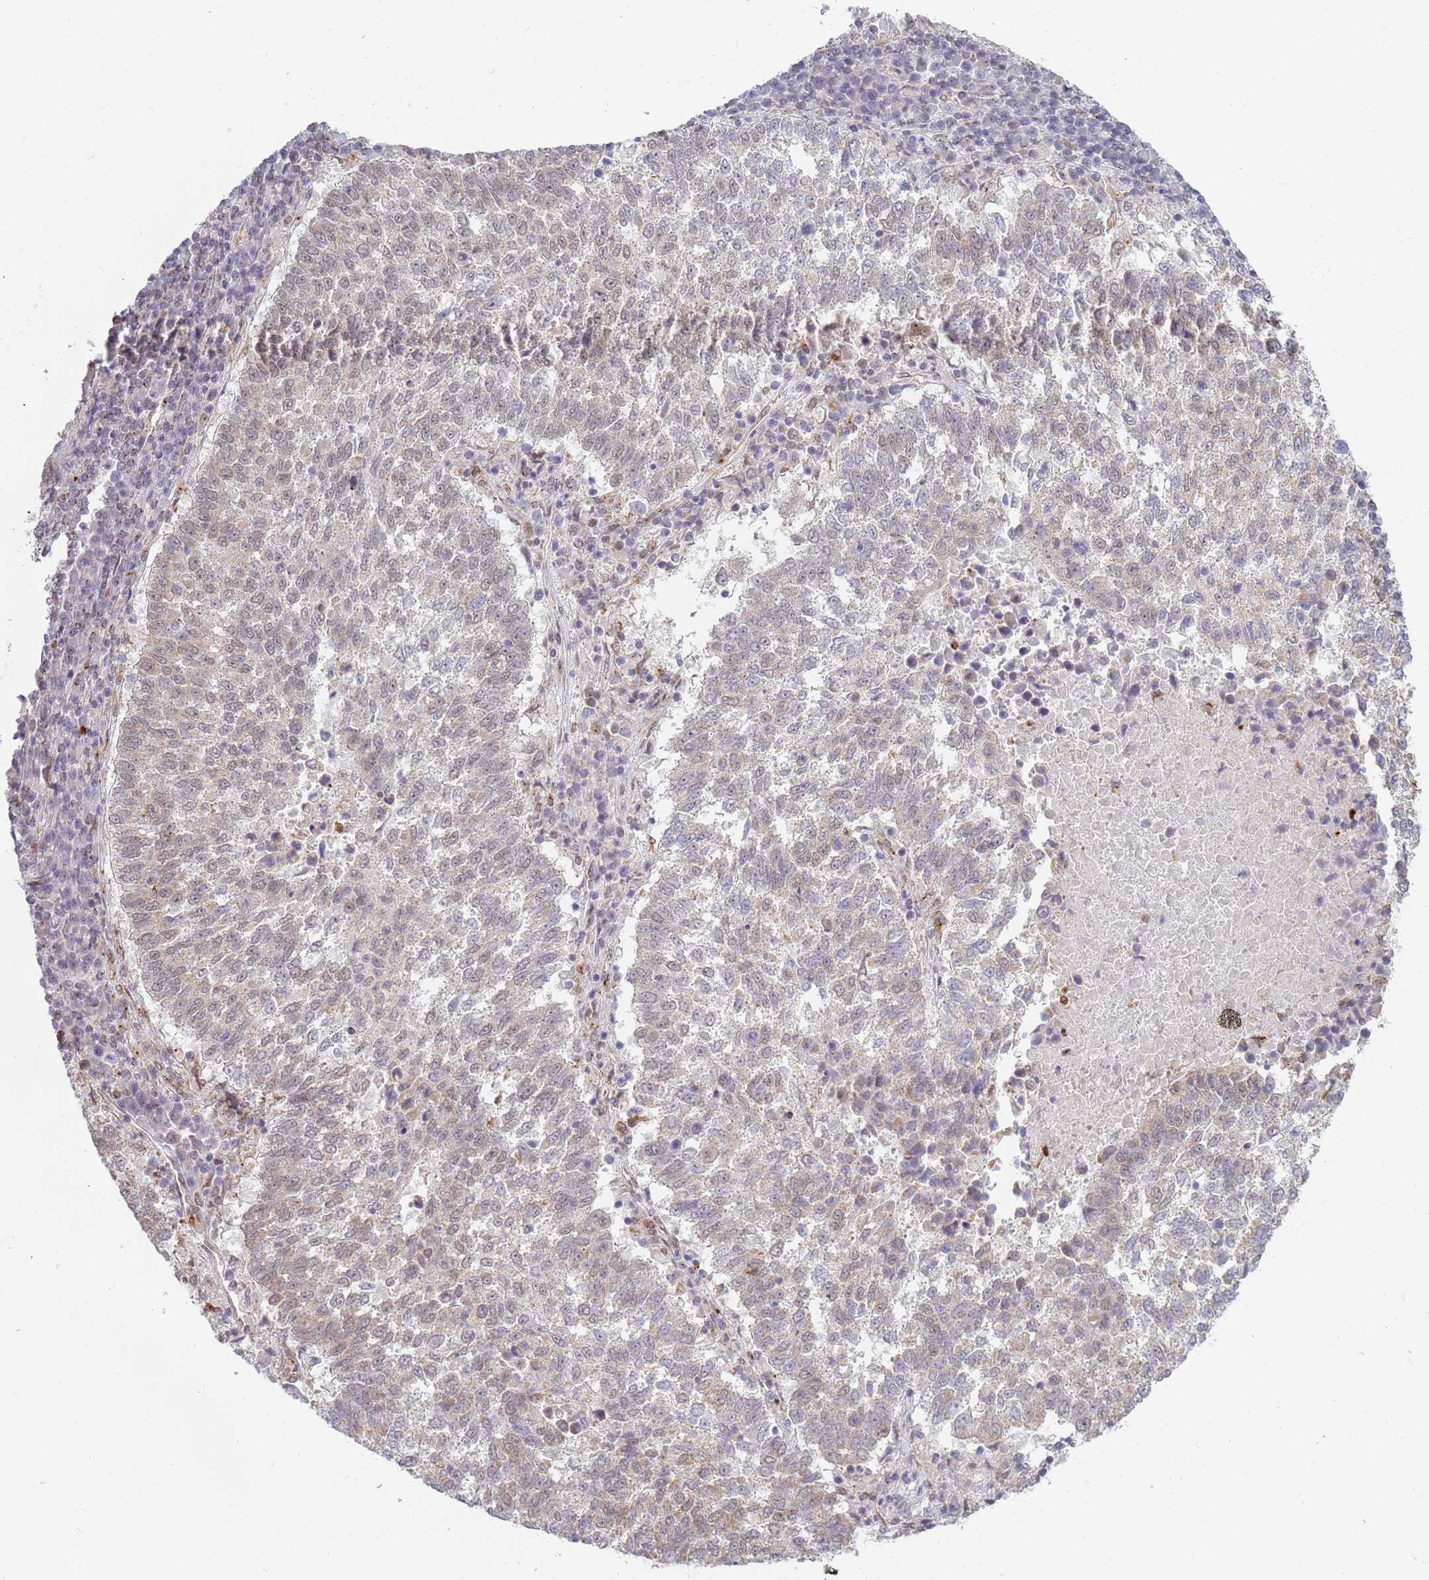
{"staining": {"intensity": "weak", "quantity": "25%-75%", "location": "cytoplasmic/membranous,nuclear"}, "tissue": "lung cancer", "cell_type": "Tumor cells", "image_type": "cancer", "snomed": [{"axis": "morphology", "description": "Squamous cell carcinoma, NOS"}, {"axis": "topography", "description": "Lung"}], "caption": "Protein analysis of lung squamous cell carcinoma tissue demonstrates weak cytoplasmic/membranous and nuclear expression in approximately 25%-75% of tumor cells.", "gene": "CEP170", "patient": {"sex": "male", "age": 73}}